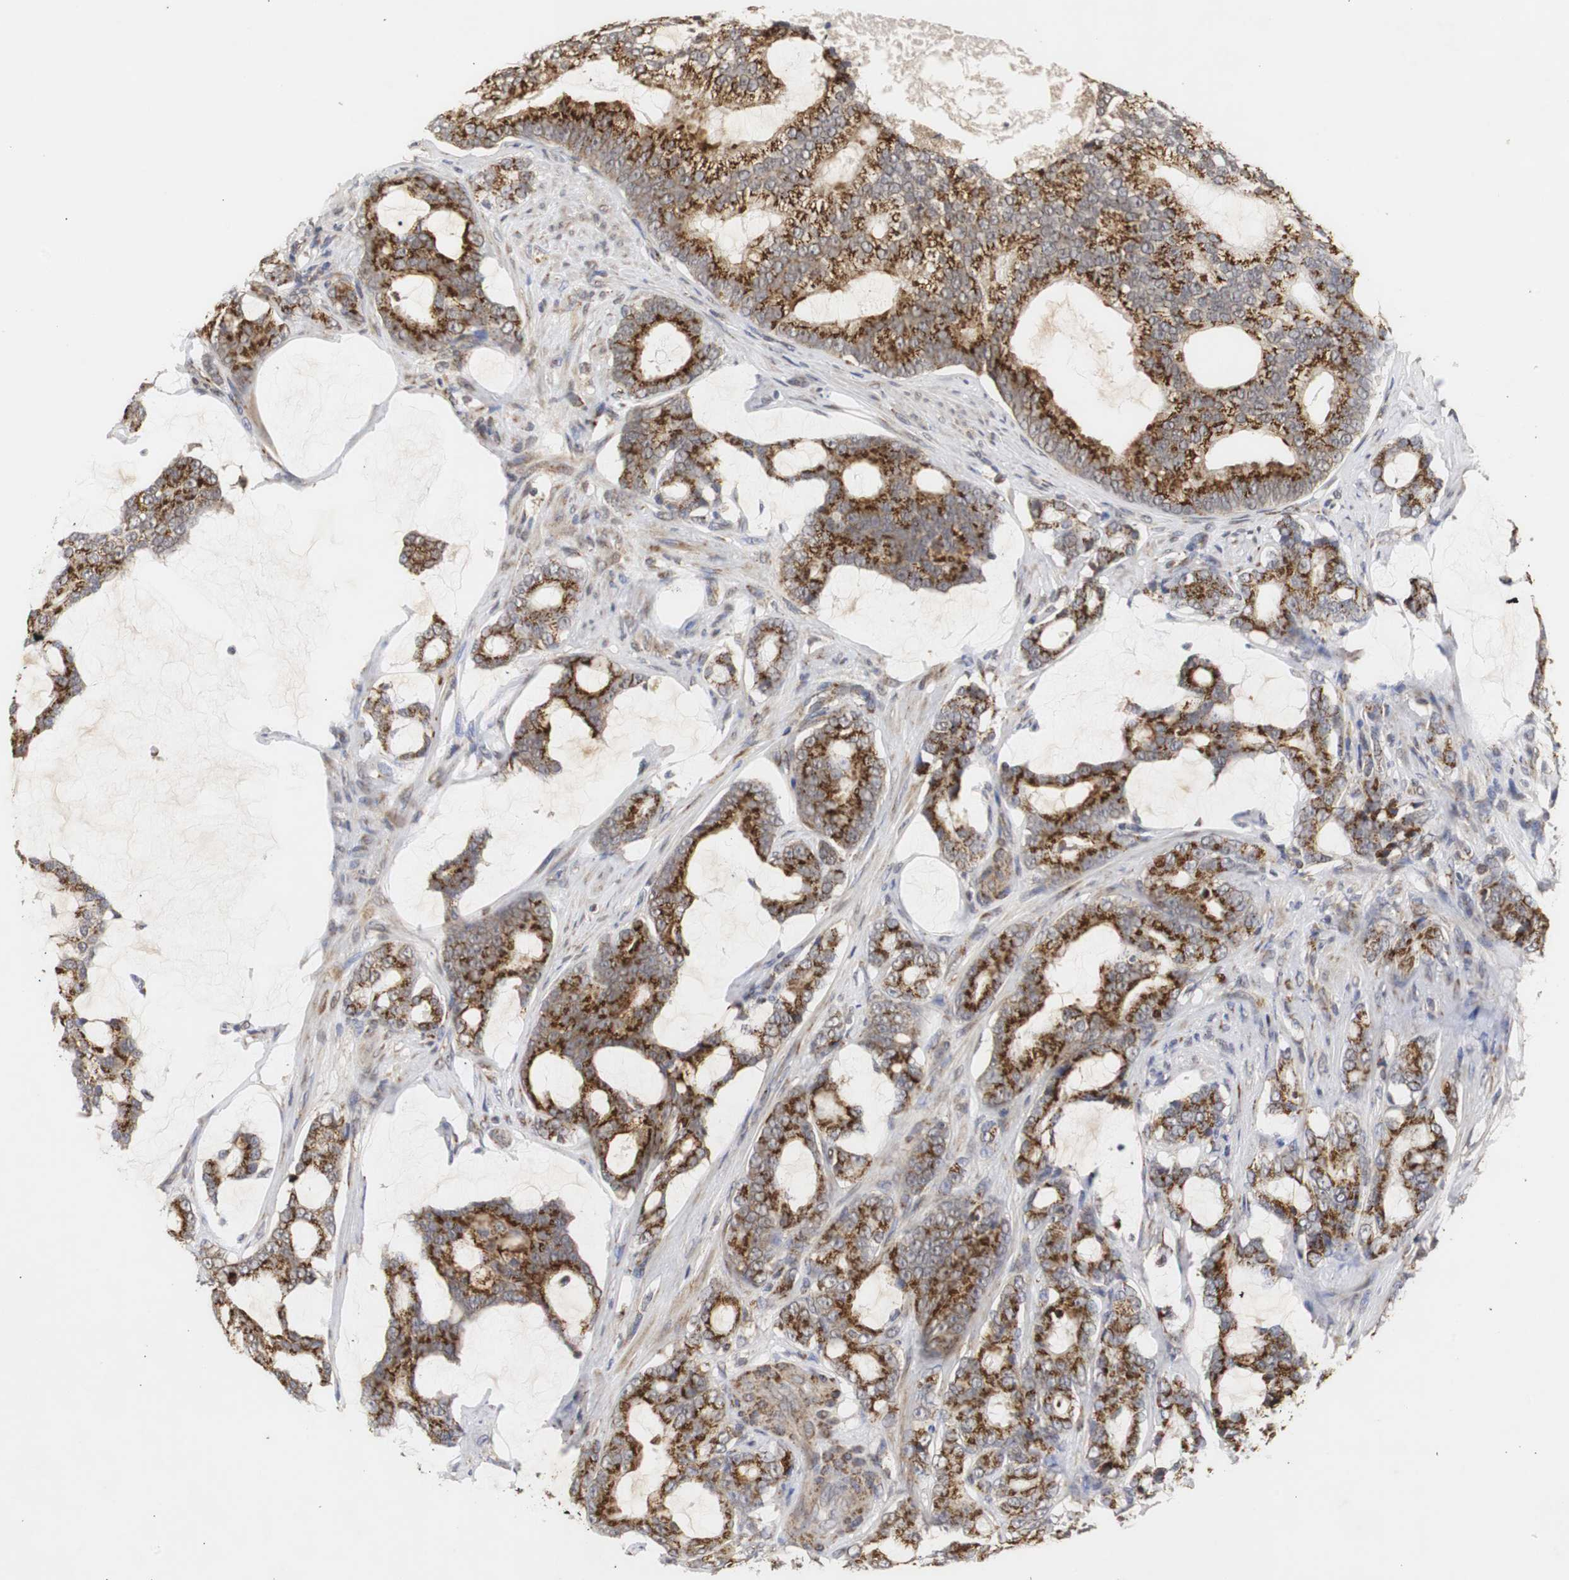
{"staining": {"intensity": "strong", "quantity": ">75%", "location": "cytoplasmic/membranous"}, "tissue": "prostate cancer", "cell_type": "Tumor cells", "image_type": "cancer", "snomed": [{"axis": "morphology", "description": "Adenocarcinoma, Low grade"}, {"axis": "topography", "description": "Prostate"}], "caption": "Strong cytoplasmic/membranous positivity for a protein is identified in about >75% of tumor cells of low-grade adenocarcinoma (prostate) using IHC.", "gene": "HSD17B10", "patient": {"sex": "male", "age": 58}}